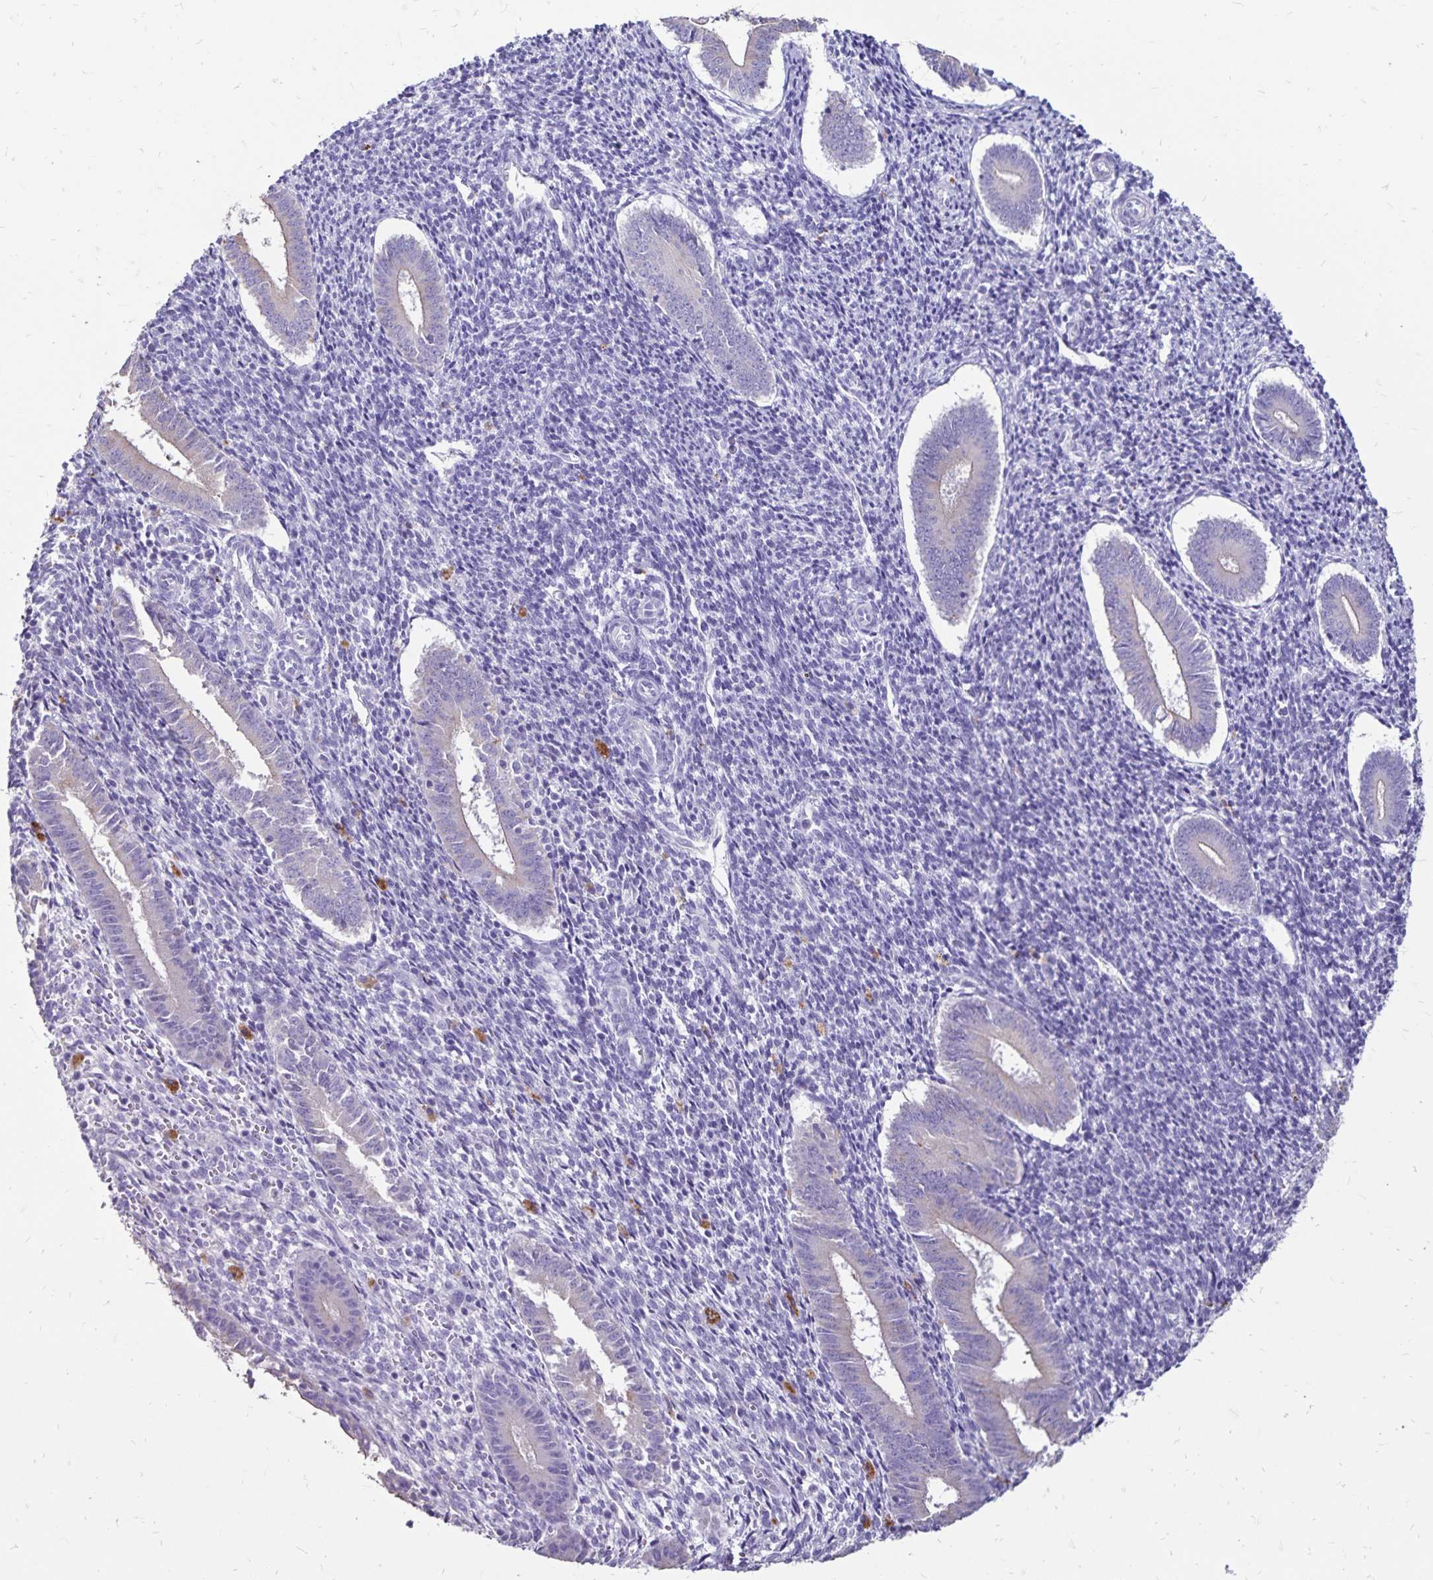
{"staining": {"intensity": "negative", "quantity": "none", "location": "none"}, "tissue": "endometrium", "cell_type": "Cells in endometrial stroma", "image_type": "normal", "snomed": [{"axis": "morphology", "description": "Normal tissue, NOS"}, {"axis": "topography", "description": "Endometrium"}], "caption": "Immunohistochemistry (IHC) of benign human endometrium reveals no staining in cells in endometrial stroma. Nuclei are stained in blue.", "gene": "EVPL", "patient": {"sex": "female", "age": 25}}